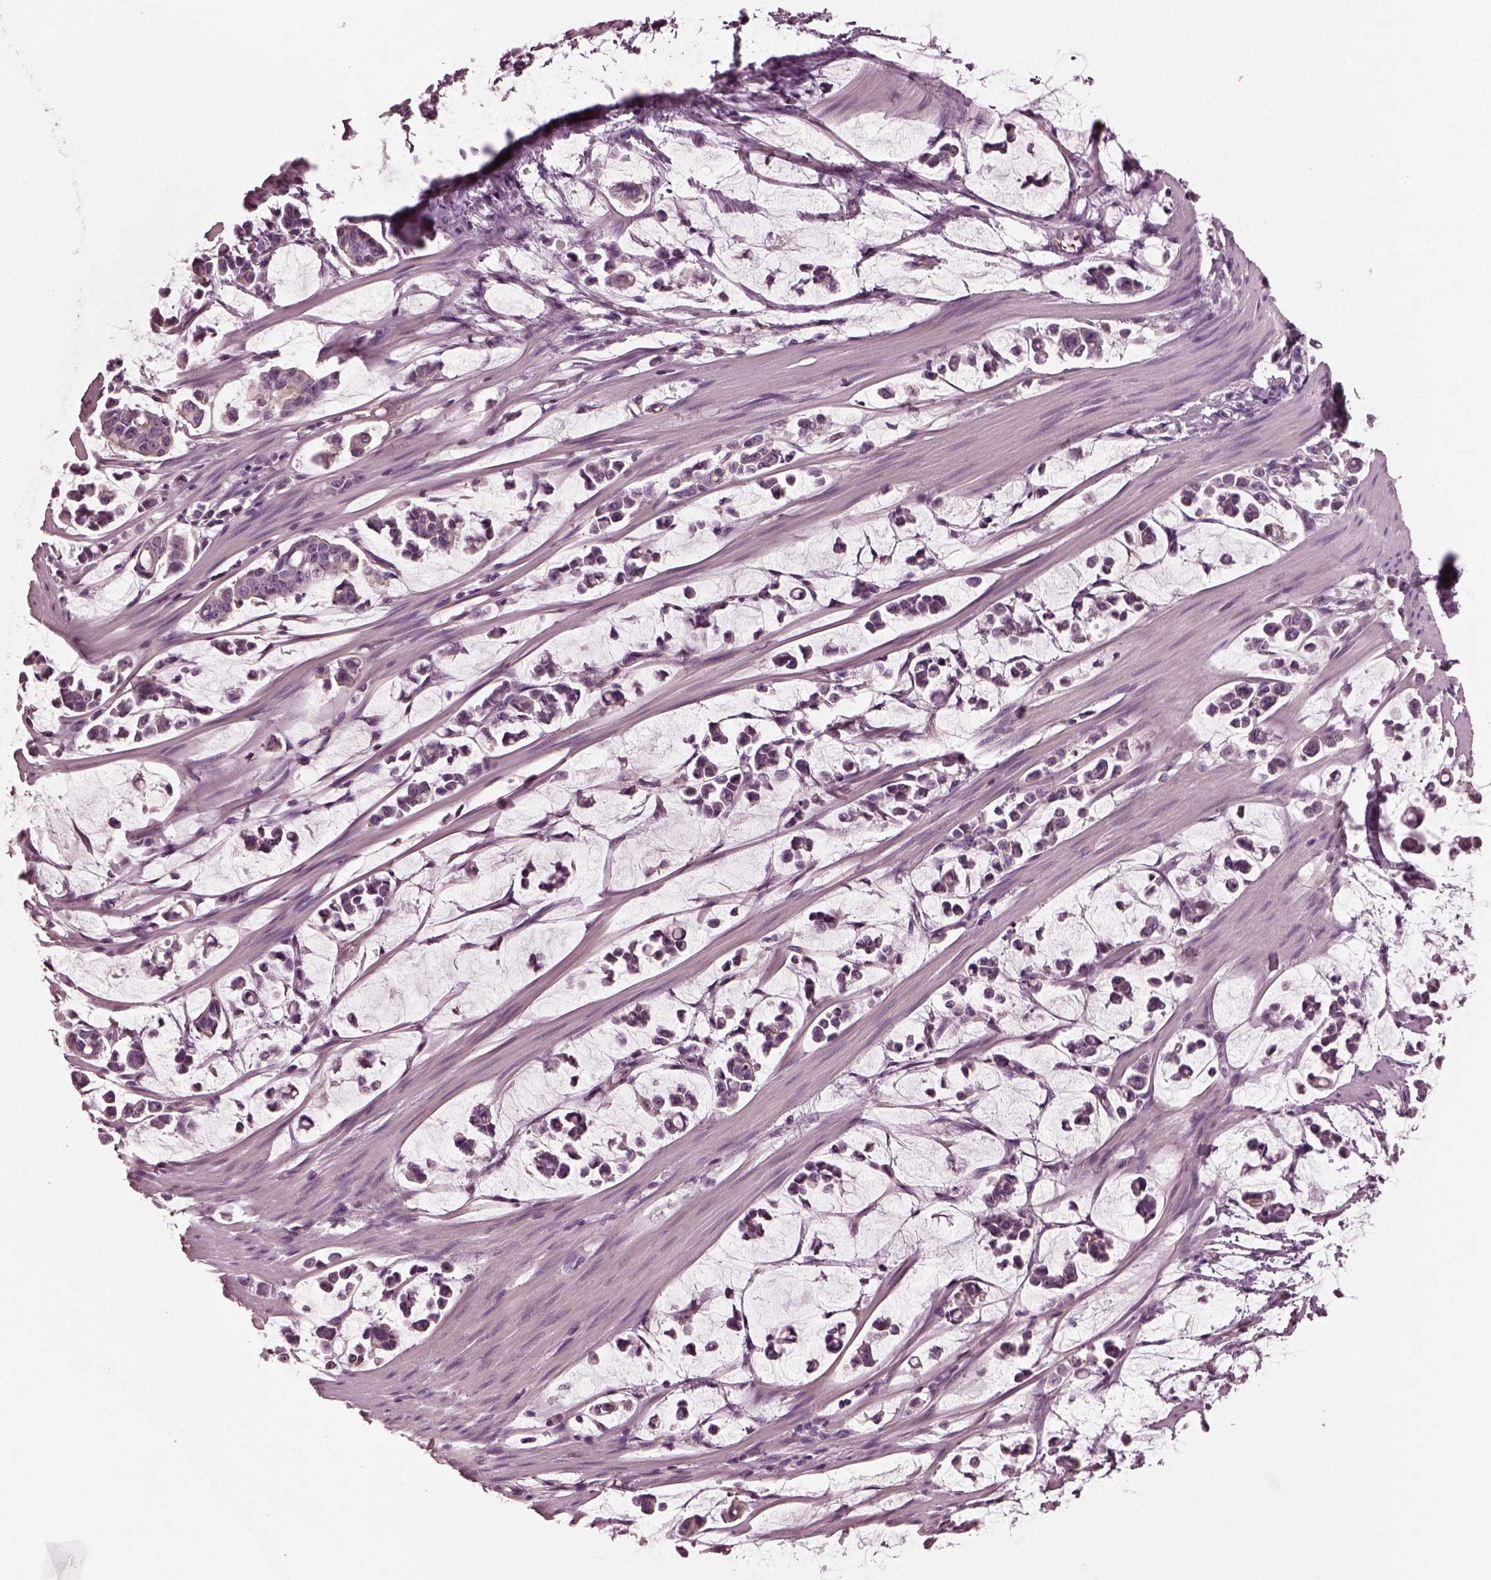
{"staining": {"intensity": "negative", "quantity": "none", "location": "none"}, "tissue": "stomach cancer", "cell_type": "Tumor cells", "image_type": "cancer", "snomed": [{"axis": "morphology", "description": "Adenocarcinoma, NOS"}, {"axis": "topography", "description": "Stomach"}], "caption": "Protein analysis of stomach cancer displays no significant expression in tumor cells. (Stains: DAB (3,3'-diaminobenzidine) immunohistochemistry (IHC) with hematoxylin counter stain, Microscopy: brightfield microscopy at high magnification).", "gene": "ODAD1", "patient": {"sex": "male", "age": 82}}